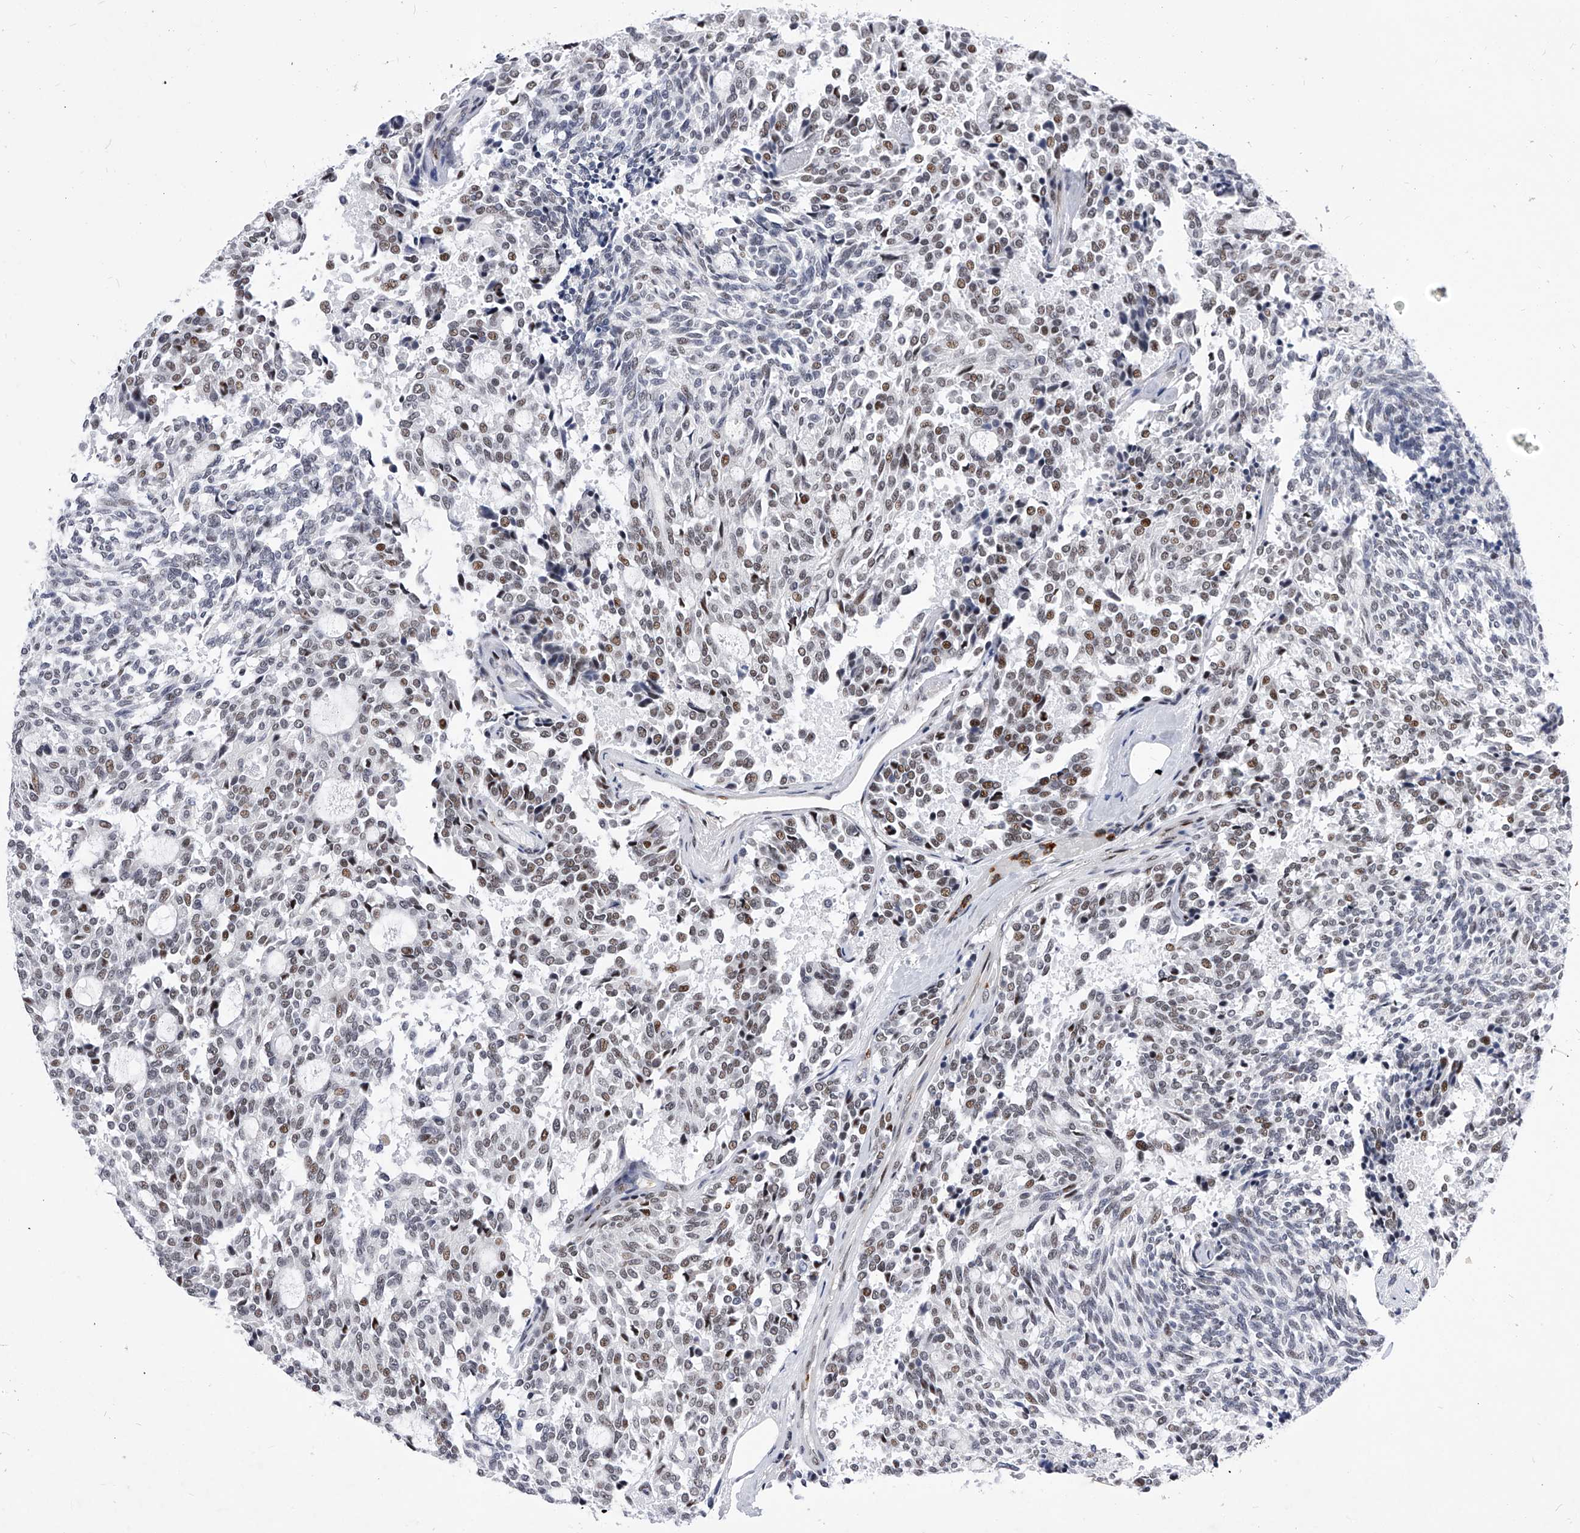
{"staining": {"intensity": "moderate", "quantity": "25%-75%", "location": "nuclear"}, "tissue": "carcinoid", "cell_type": "Tumor cells", "image_type": "cancer", "snomed": [{"axis": "morphology", "description": "Carcinoid, malignant, NOS"}, {"axis": "topography", "description": "Pancreas"}], "caption": "A brown stain shows moderate nuclear positivity of a protein in carcinoid (malignant) tumor cells.", "gene": "TESK2", "patient": {"sex": "female", "age": 54}}